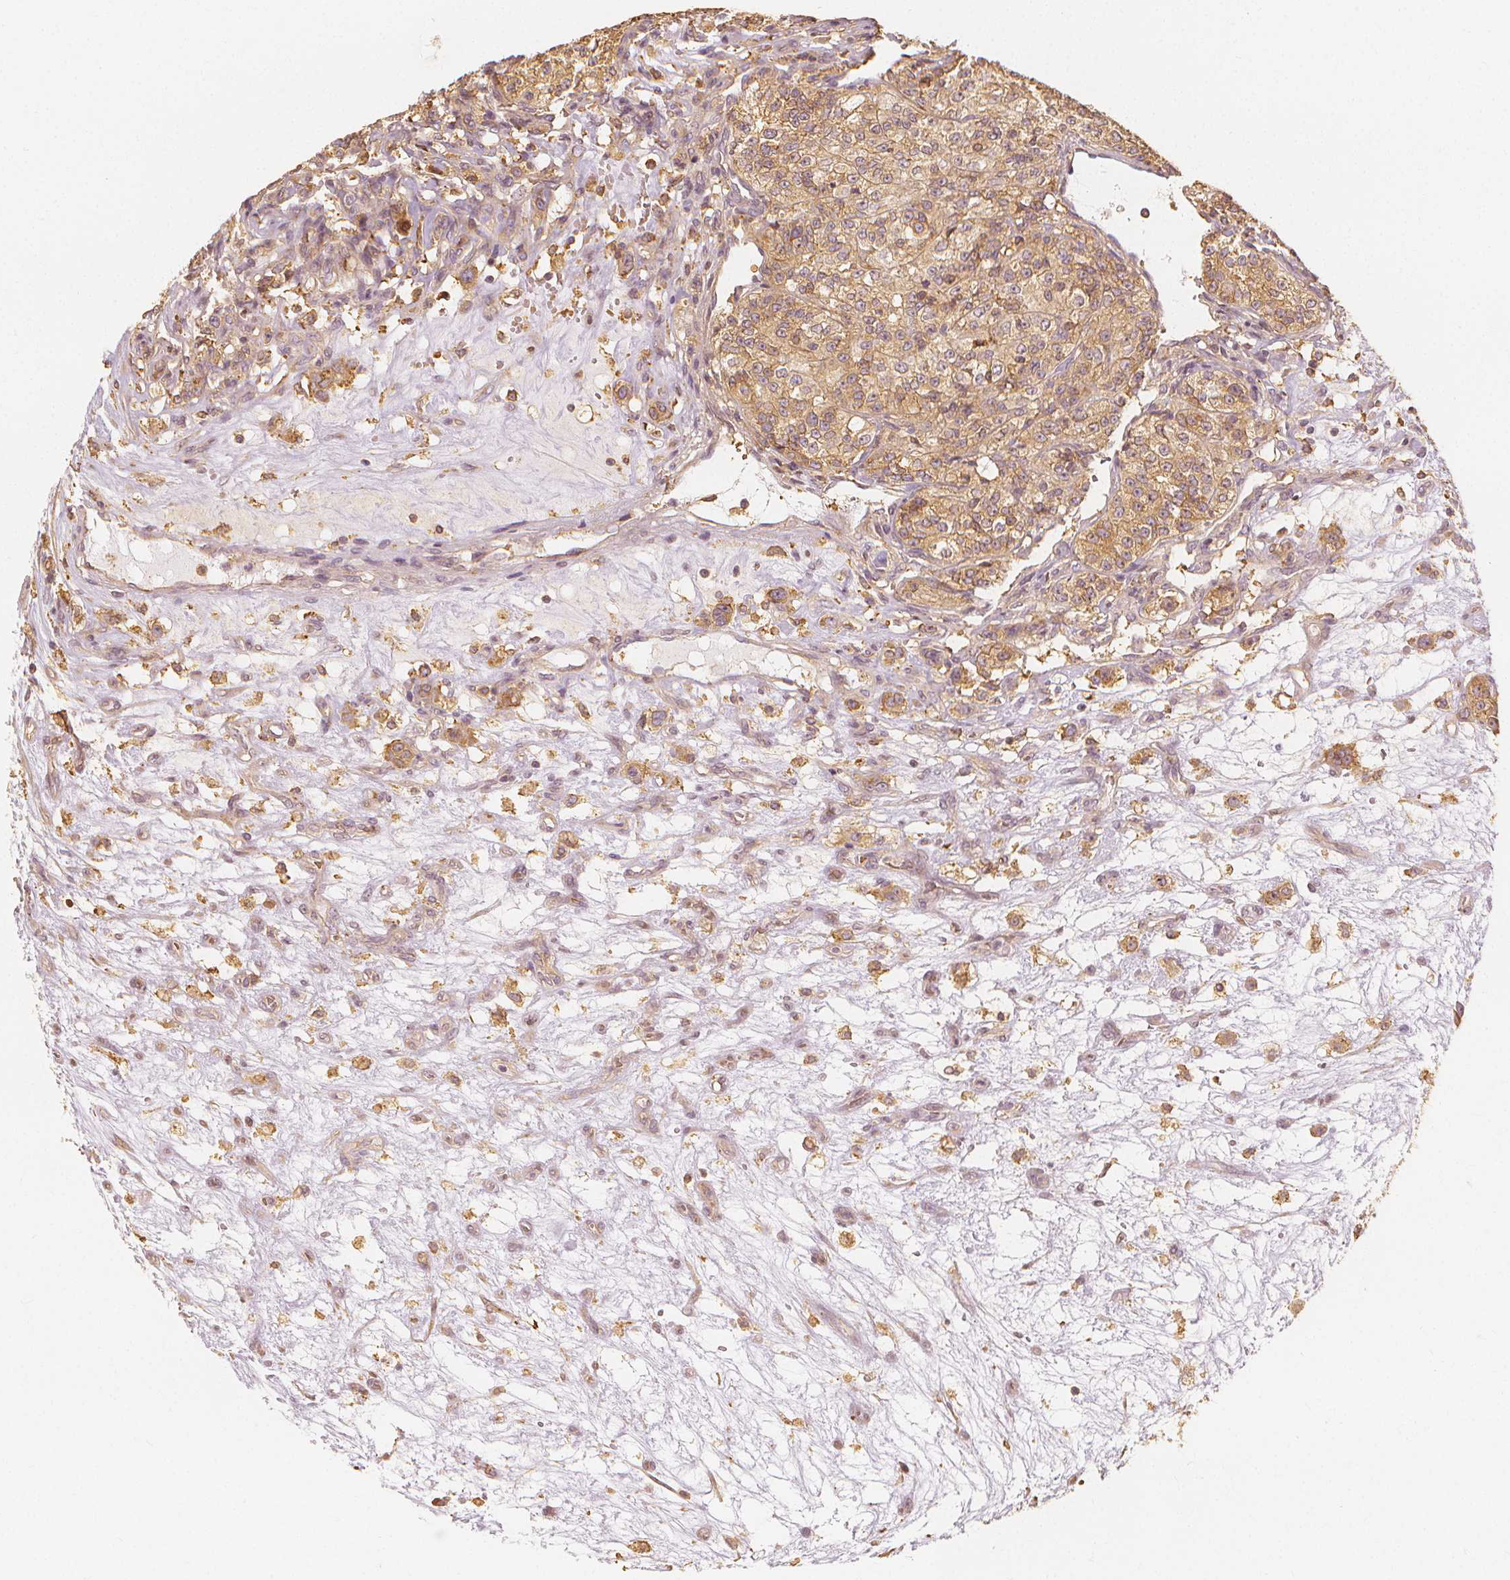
{"staining": {"intensity": "weak", "quantity": ">75%", "location": "cytoplasmic/membranous"}, "tissue": "renal cancer", "cell_type": "Tumor cells", "image_type": "cancer", "snomed": [{"axis": "morphology", "description": "Adenocarcinoma, NOS"}, {"axis": "topography", "description": "Kidney"}], "caption": "This image shows immunohistochemistry (IHC) staining of renal adenocarcinoma, with low weak cytoplasmic/membranous staining in approximately >75% of tumor cells.", "gene": "ARHGAP26", "patient": {"sex": "female", "age": 63}}